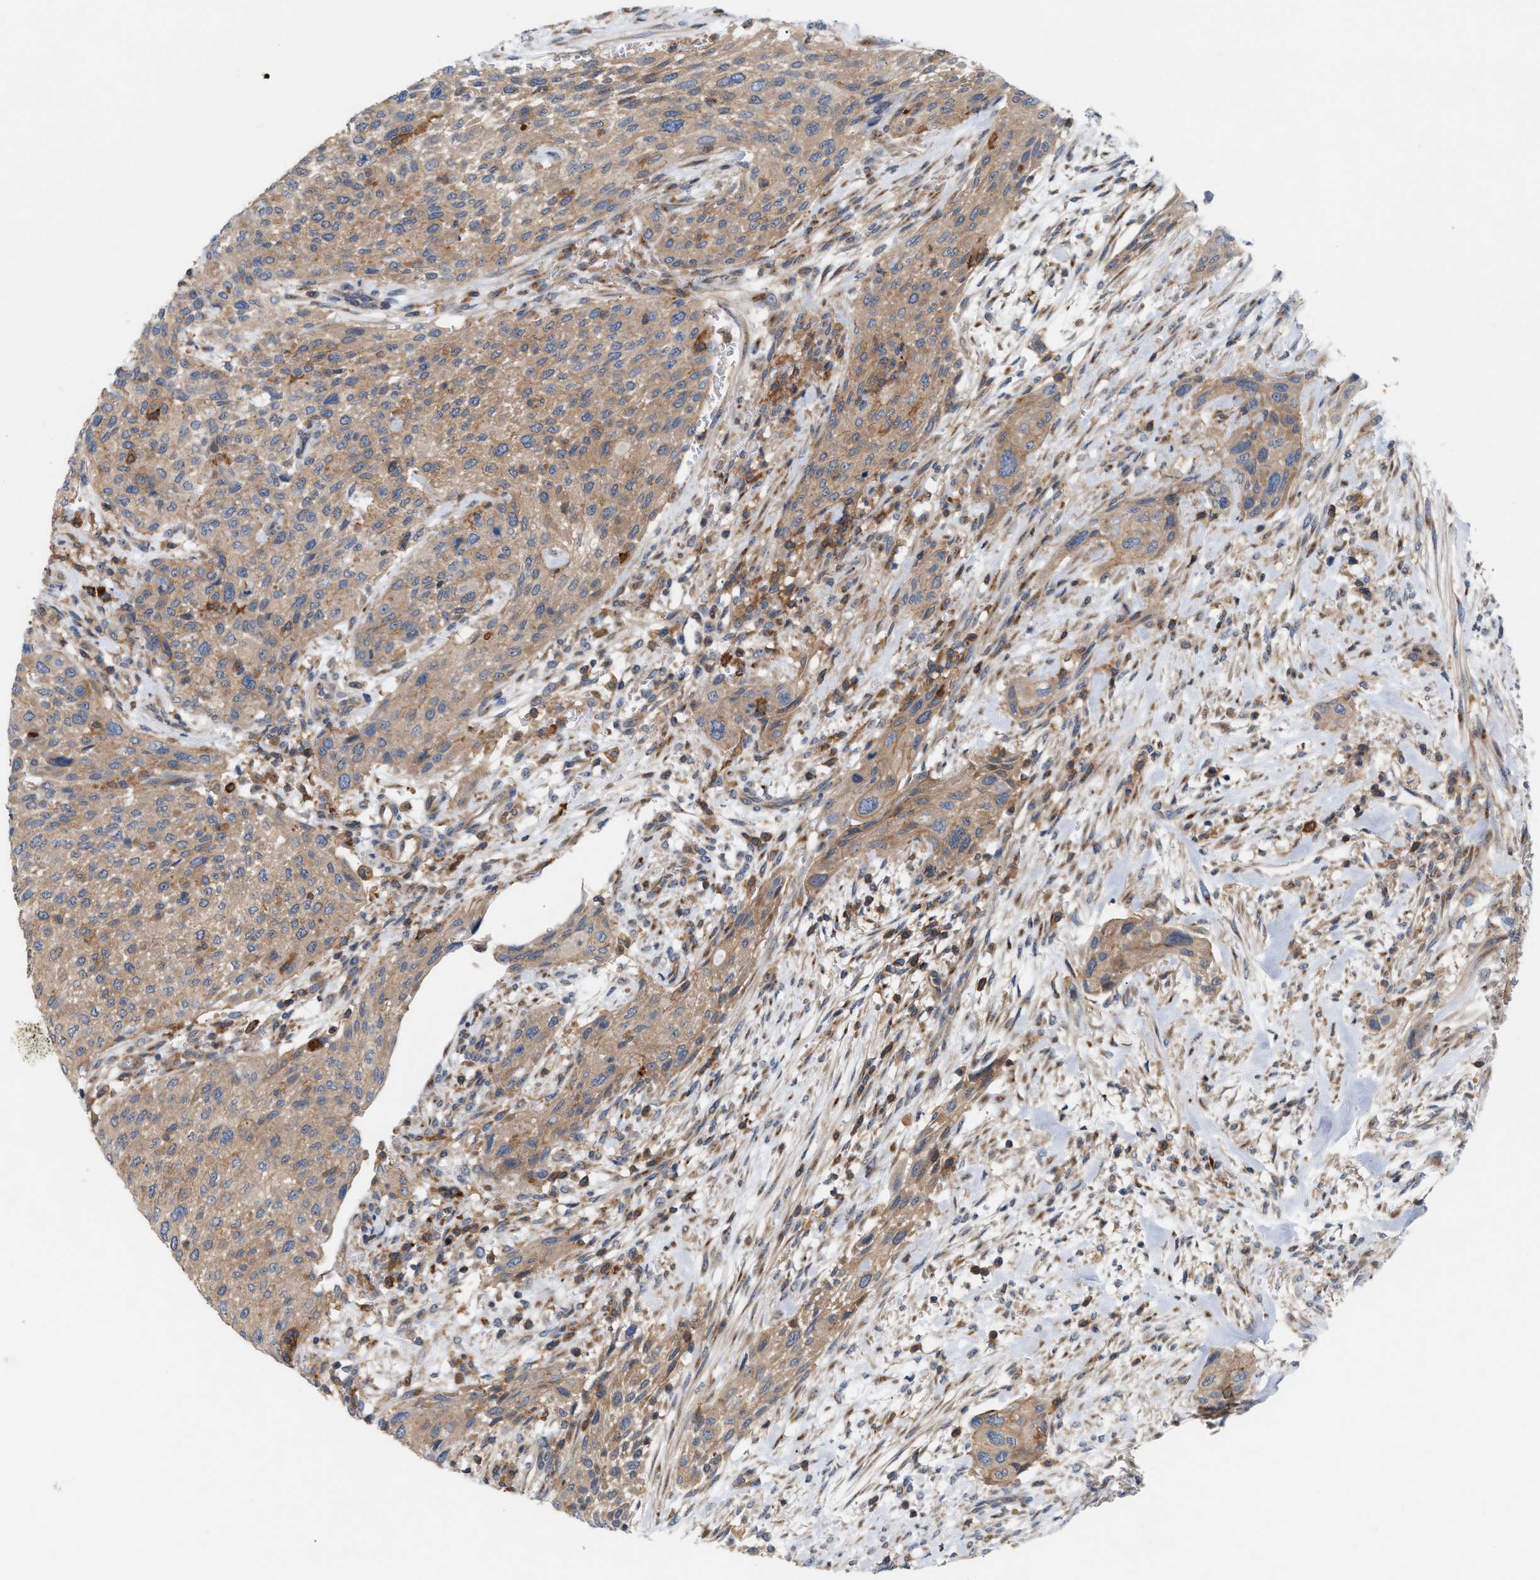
{"staining": {"intensity": "moderate", "quantity": ">75%", "location": "cytoplasmic/membranous"}, "tissue": "urothelial cancer", "cell_type": "Tumor cells", "image_type": "cancer", "snomed": [{"axis": "morphology", "description": "Urothelial carcinoma, Low grade"}, {"axis": "morphology", "description": "Urothelial carcinoma, High grade"}, {"axis": "topography", "description": "Urinary bladder"}], "caption": "Urothelial cancer stained for a protein displays moderate cytoplasmic/membranous positivity in tumor cells.", "gene": "DBNL", "patient": {"sex": "male", "age": 35}}